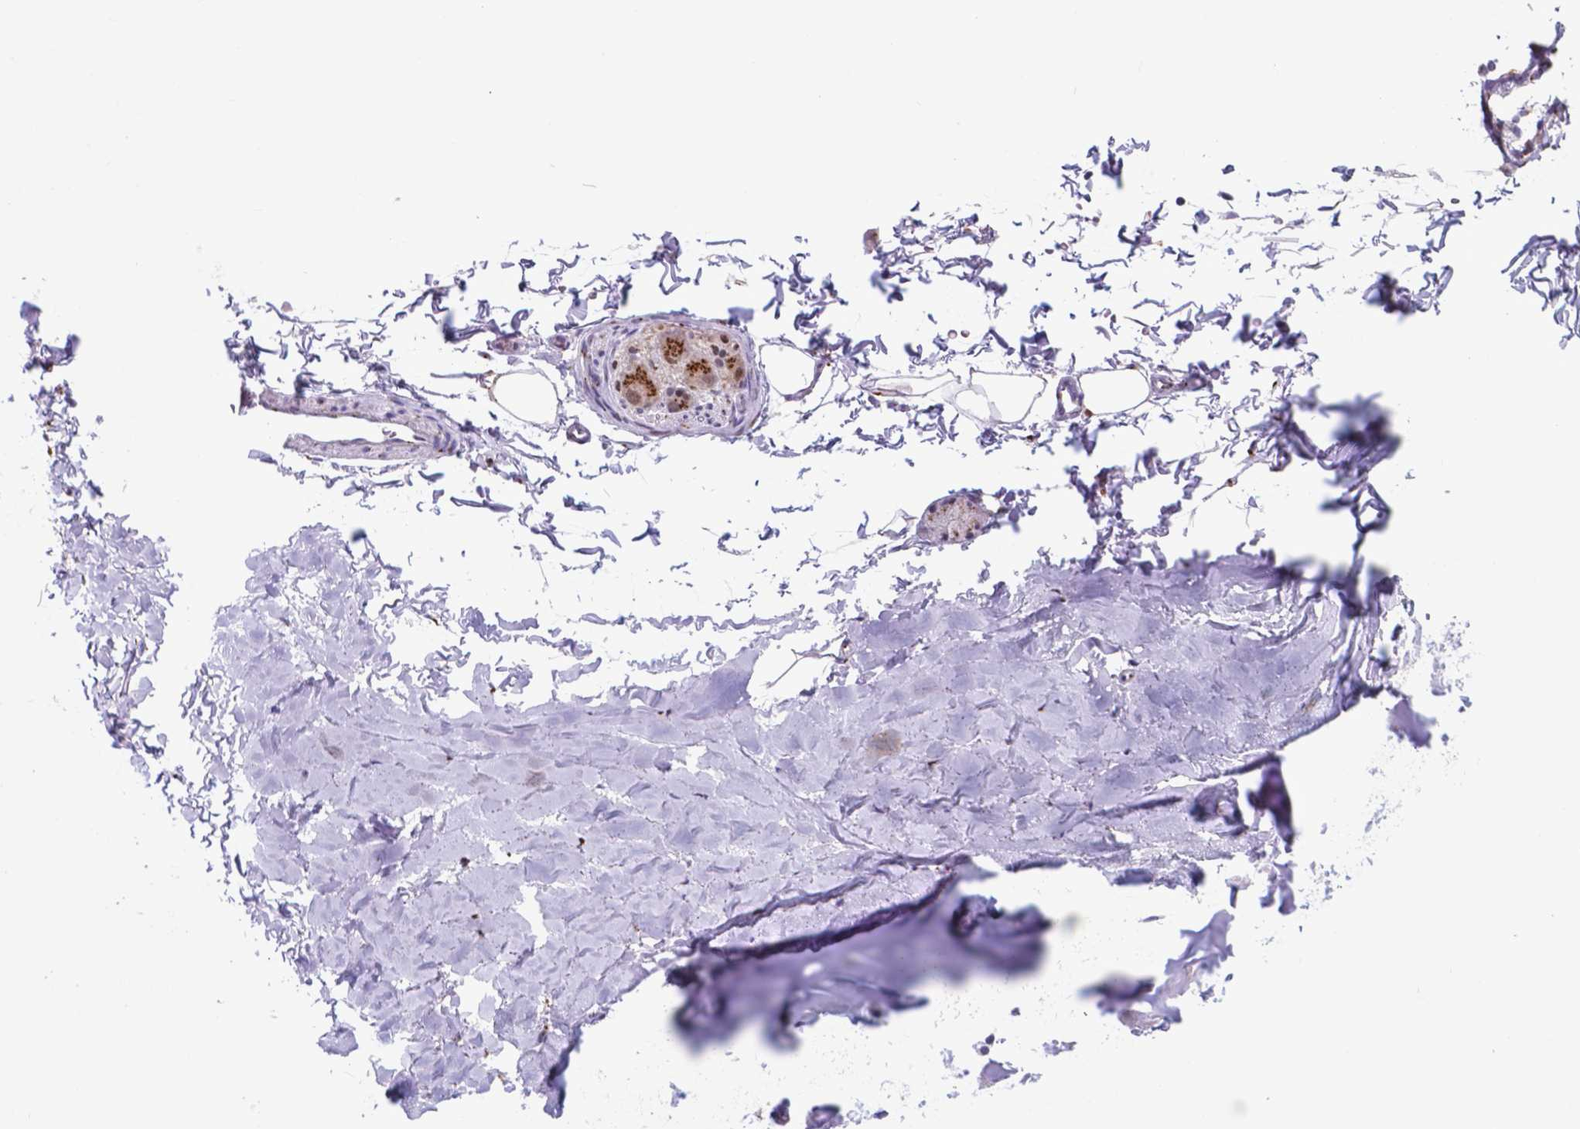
{"staining": {"intensity": "moderate", "quantity": "<25%", "location": "nuclear"}, "tissue": "adipose tissue", "cell_type": "Adipocytes", "image_type": "normal", "snomed": [{"axis": "morphology", "description": "Normal tissue, NOS"}, {"axis": "topography", "description": "Cartilage tissue"}, {"axis": "topography", "description": "Bronchus"}], "caption": "The photomicrograph demonstrates a brown stain indicating the presence of a protein in the nuclear of adipocytes in adipose tissue. The staining was performed using DAB (3,3'-diaminobenzidine), with brown indicating positive protein expression. Nuclei are stained blue with hematoxylin.", "gene": "MRPL10", "patient": {"sex": "female", "age": 79}}